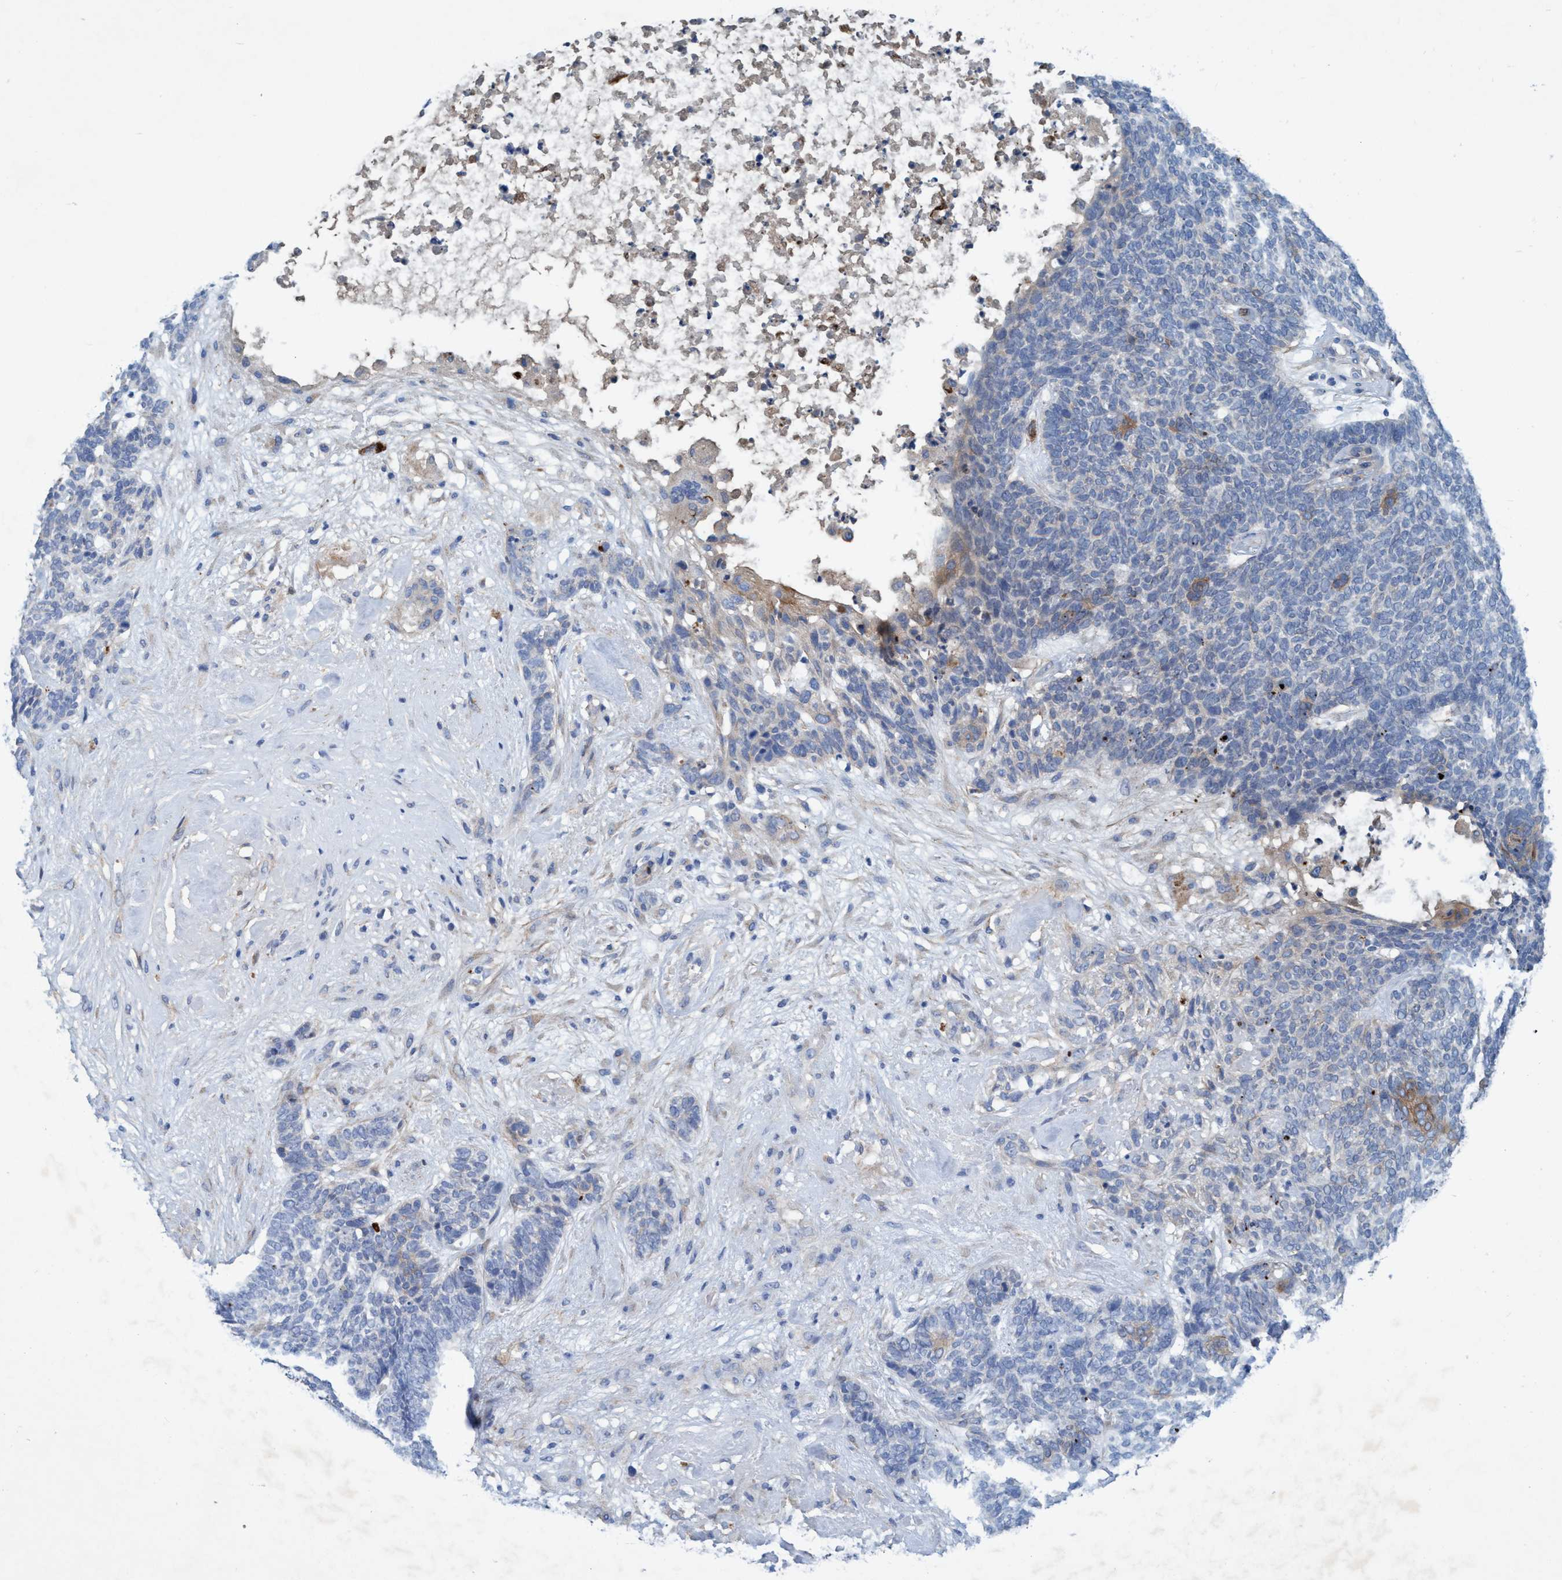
{"staining": {"intensity": "negative", "quantity": "none", "location": "none"}, "tissue": "skin cancer", "cell_type": "Tumor cells", "image_type": "cancer", "snomed": [{"axis": "morphology", "description": "Basal cell carcinoma"}, {"axis": "topography", "description": "Skin"}], "caption": "A high-resolution micrograph shows immunohistochemistry (IHC) staining of basal cell carcinoma (skin), which exhibits no significant positivity in tumor cells.", "gene": "GULP1", "patient": {"sex": "female", "age": 84}}